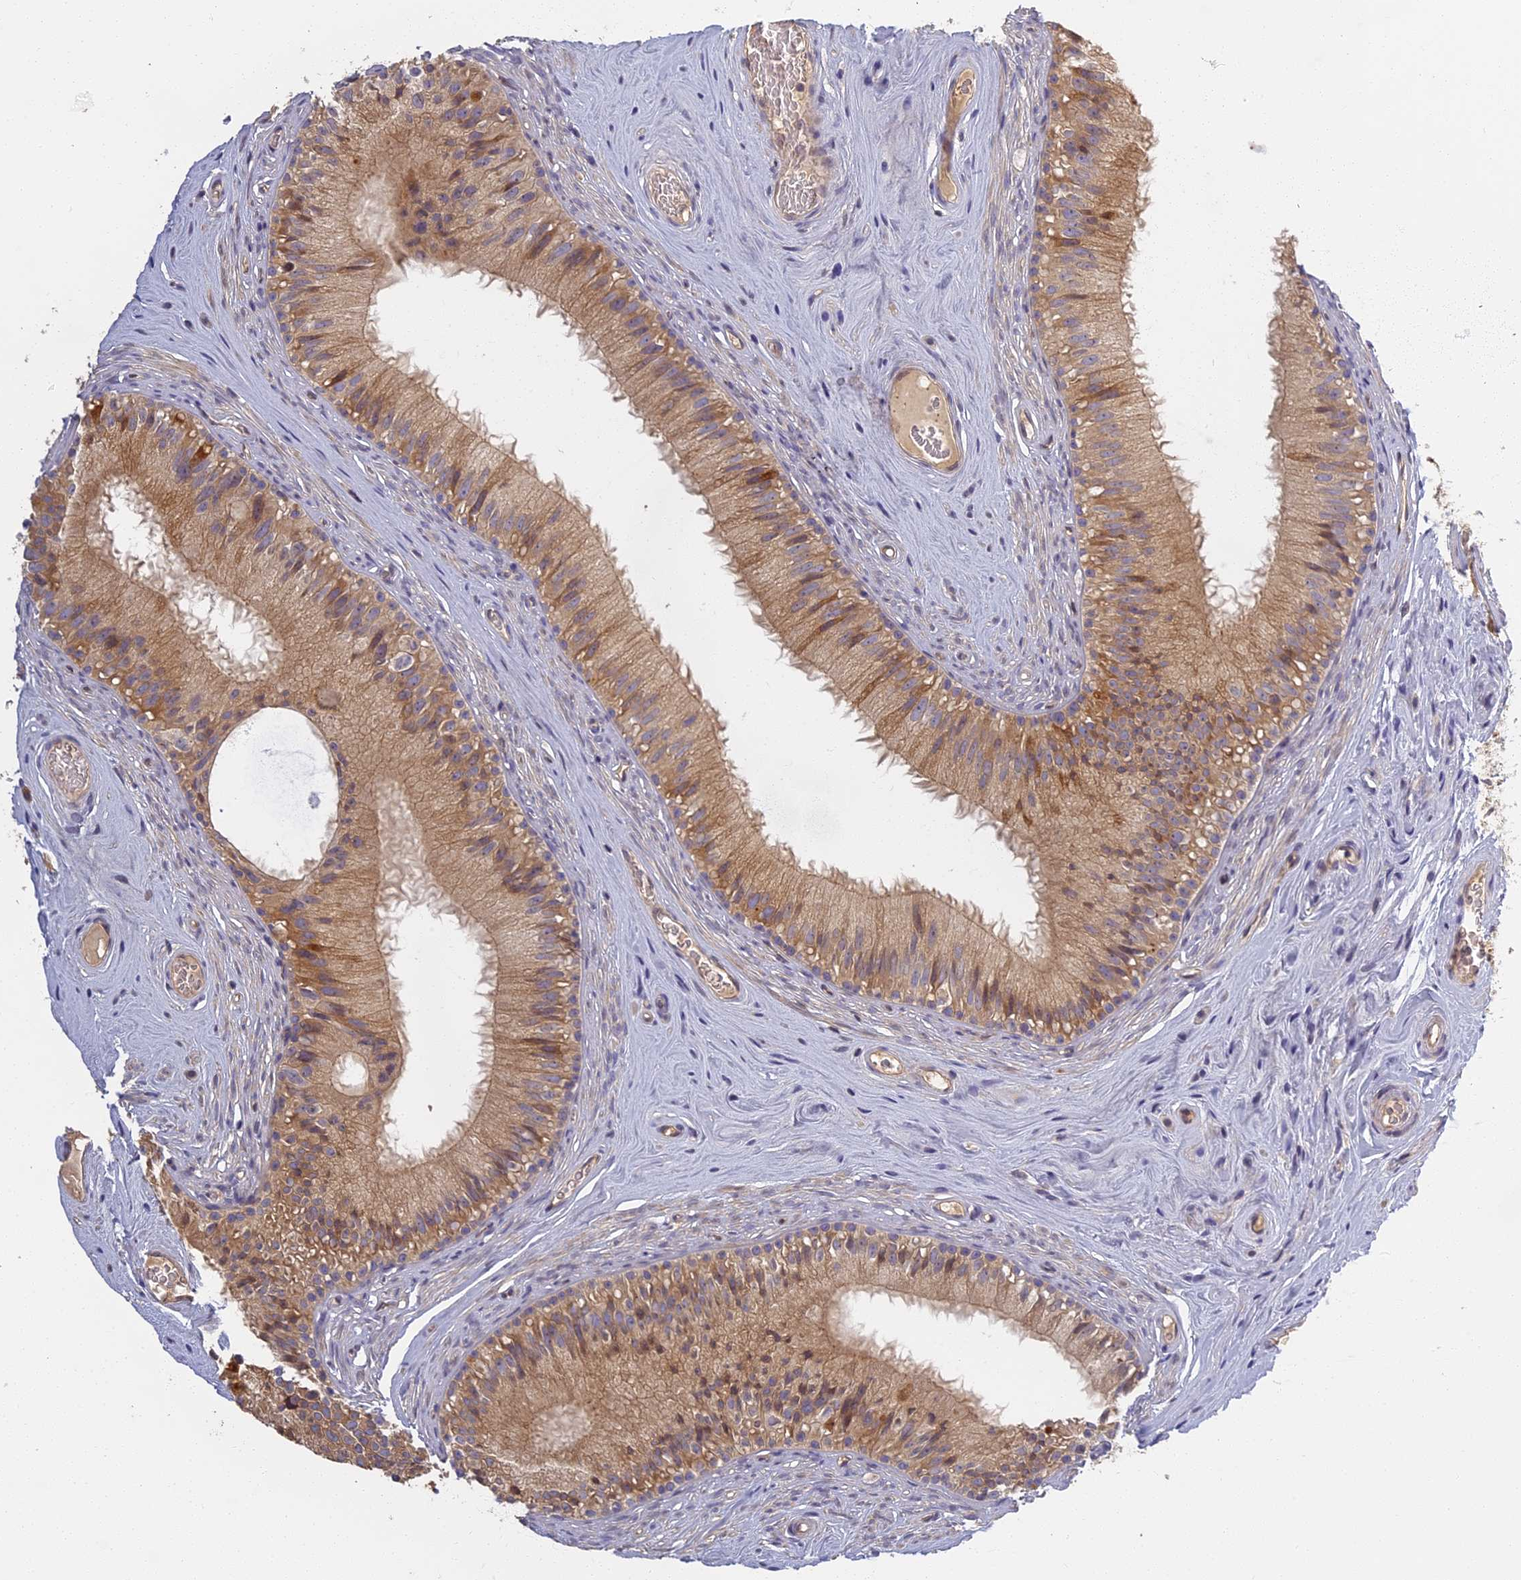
{"staining": {"intensity": "moderate", "quantity": ">75%", "location": "cytoplasmic/membranous"}, "tissue": "epididymis", "cell_type": "Glandular cells", "image_type": "normal", "snomed": [{"axis": "morphology", "description": "Normal tissue, NOS"}, {"axis": "topography", "description": "Epididymis"}], "caption": "IHC staining of normal epididymis, which displays medium levels of moderate cytoplasmic/membranous expression in approximately >75% of glandular cells indicating moderate cytoplasmic/membranous protein staining. The staining was performed using DAB (brown) for protein detection and nuclei were counterstained in hematoxylin (blue).", "gene": "AP4E1", "patient": {"sex": "male", "age": 45}}